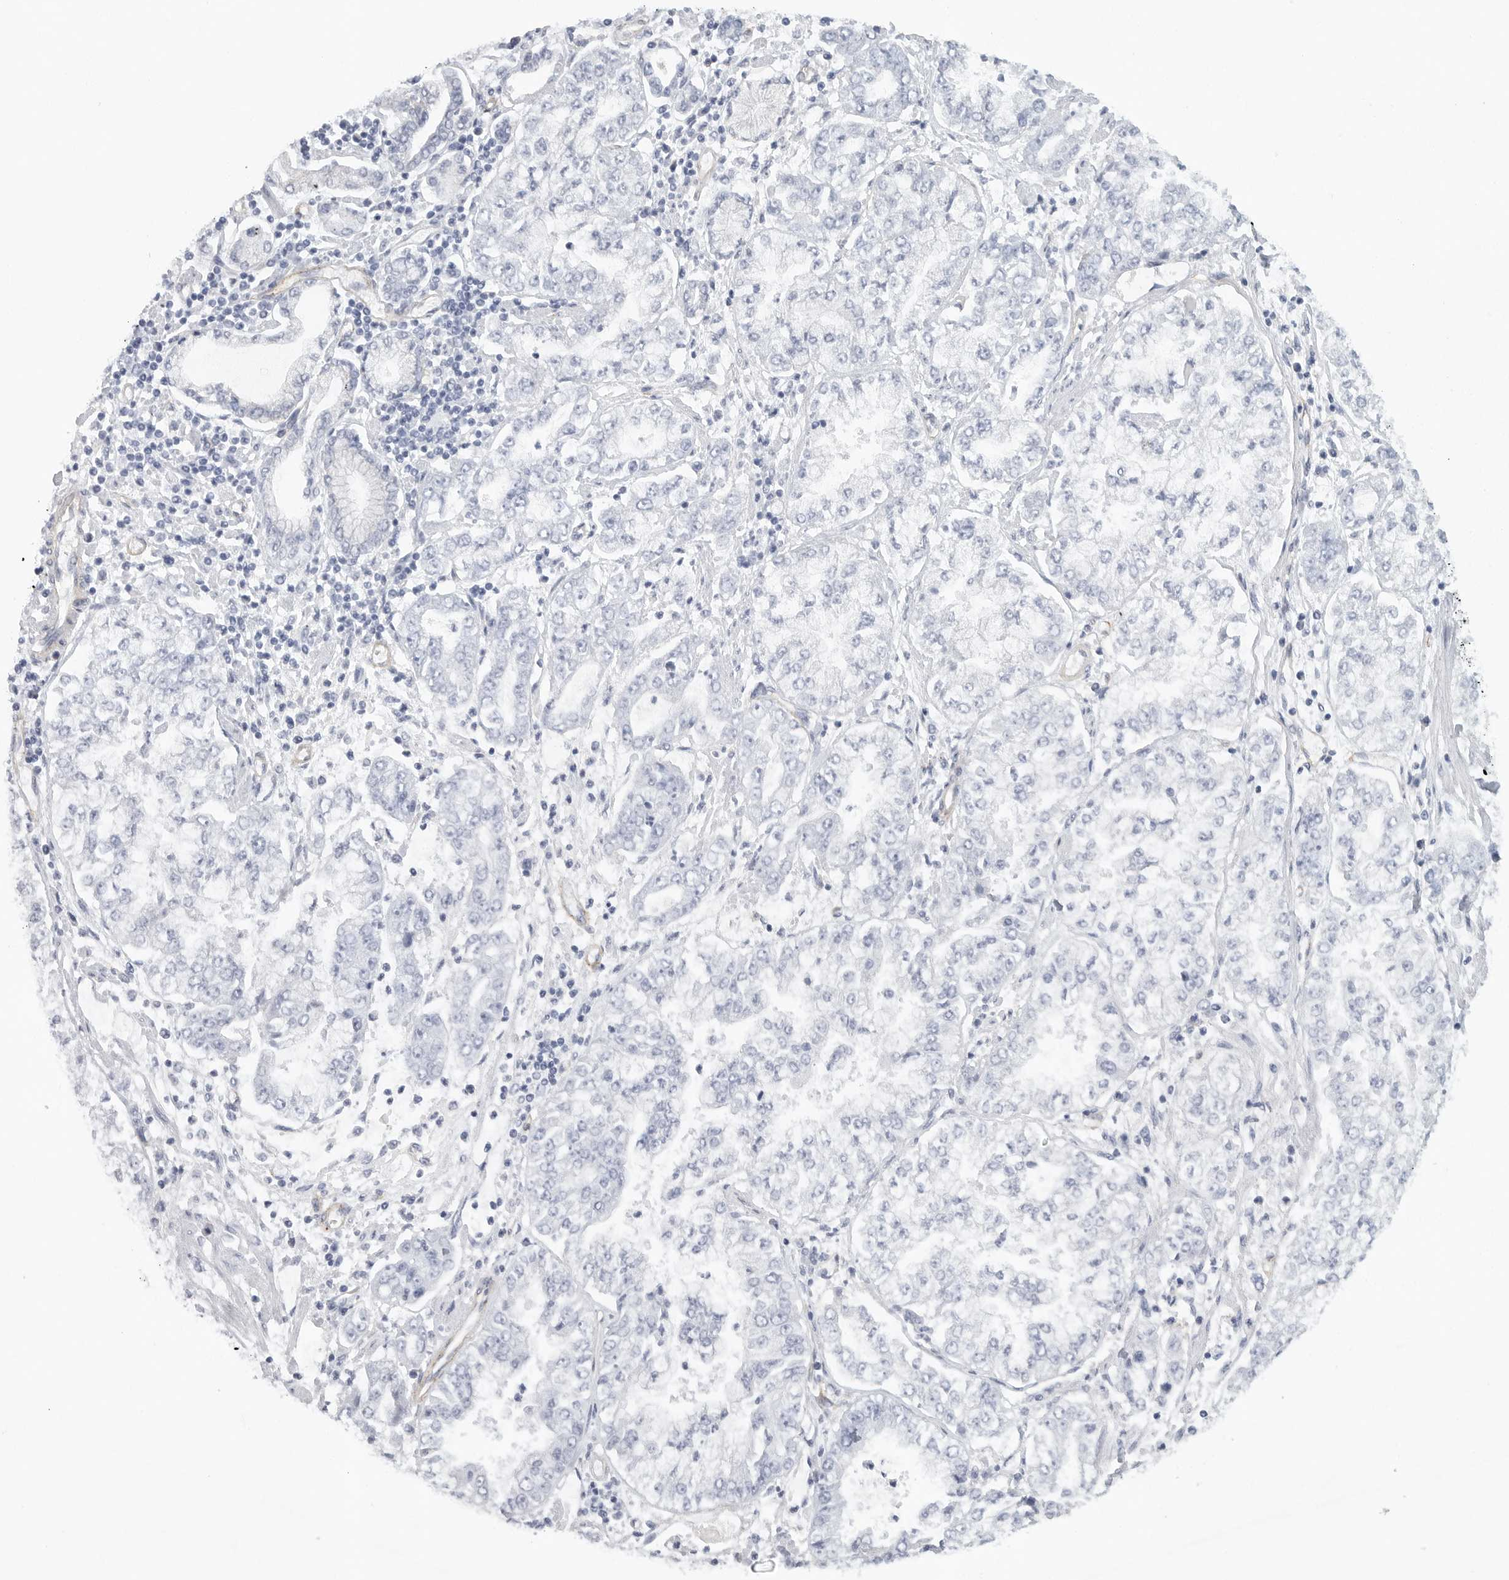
{"staining": {"intensity": "negative", "quantity": "none", "location": "none"}, "tissue": "stomach cancer", "cell_type": "Tumor cells", "image_type": "cancer", "snomed": [{"axis": "morphology", "description": "Adenocarcinoma, NOS"}, {"axis": "topography", "description": "Stomach"}], "caption": "DAB (3,3'-diaminobenzidine) immunohistochemical staining of human stomach adenocarcinoma exhibits no significant expression in tumor cells.", "gene": "TNR", "patient": {"sex": "male", "age": 76}}